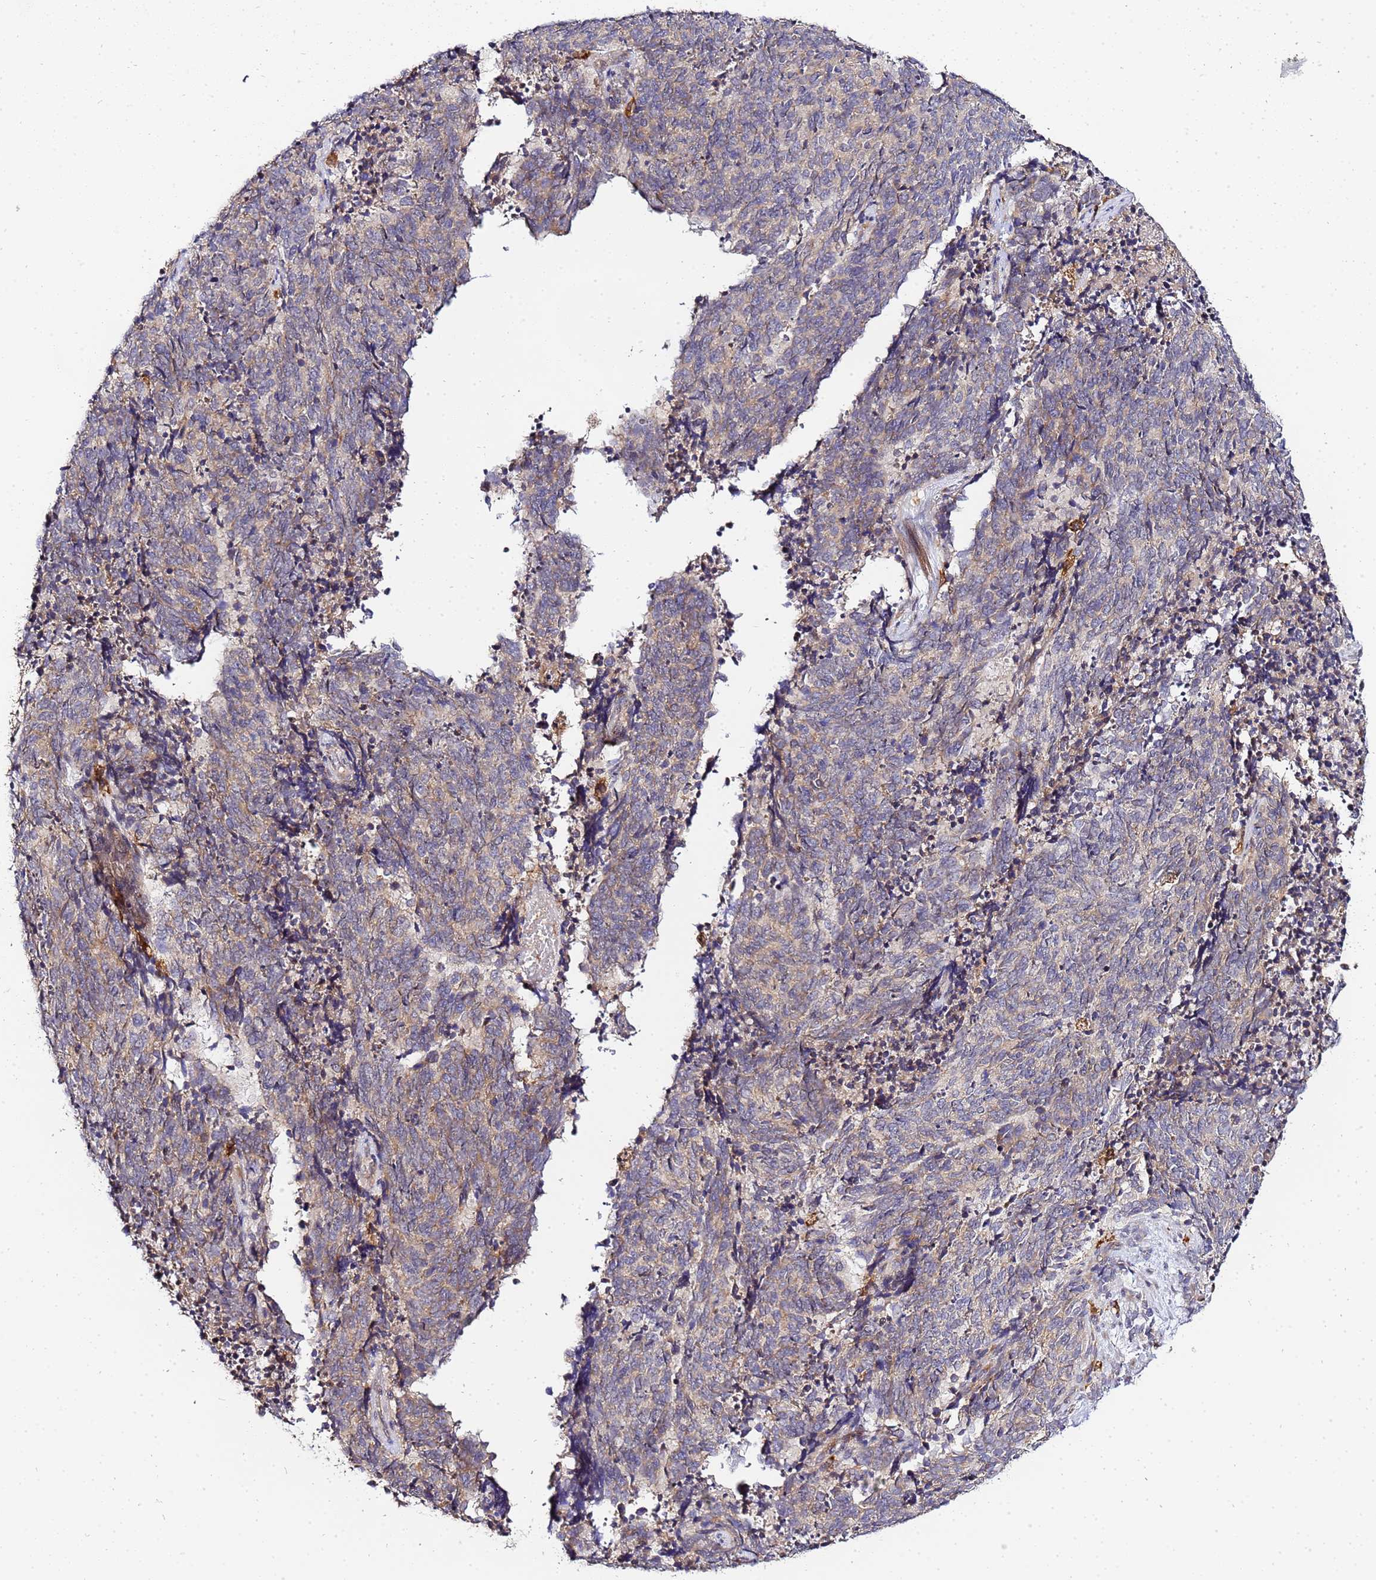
{"staining": {"intensity": "weak", "quantity": "25%-75%", "location": "cytoplasmic/membranous"}, "tissue": "cervical cancer", "cell_type": "Tumor cells", "image_type": "cancer", "snomed": [{"axis": "morphology", "description": "Squamous cell carcinoma, NOS"}, {"axis": "topography", "description": "Cervix"}], "caption": "Protein staining demonstrates weak cytoplasmic/membranous staining in about 25%-75% of tumor cells in cervical cancer.", "gene": "ADPGK", "patient": {"sex": "female", "age": 29}}